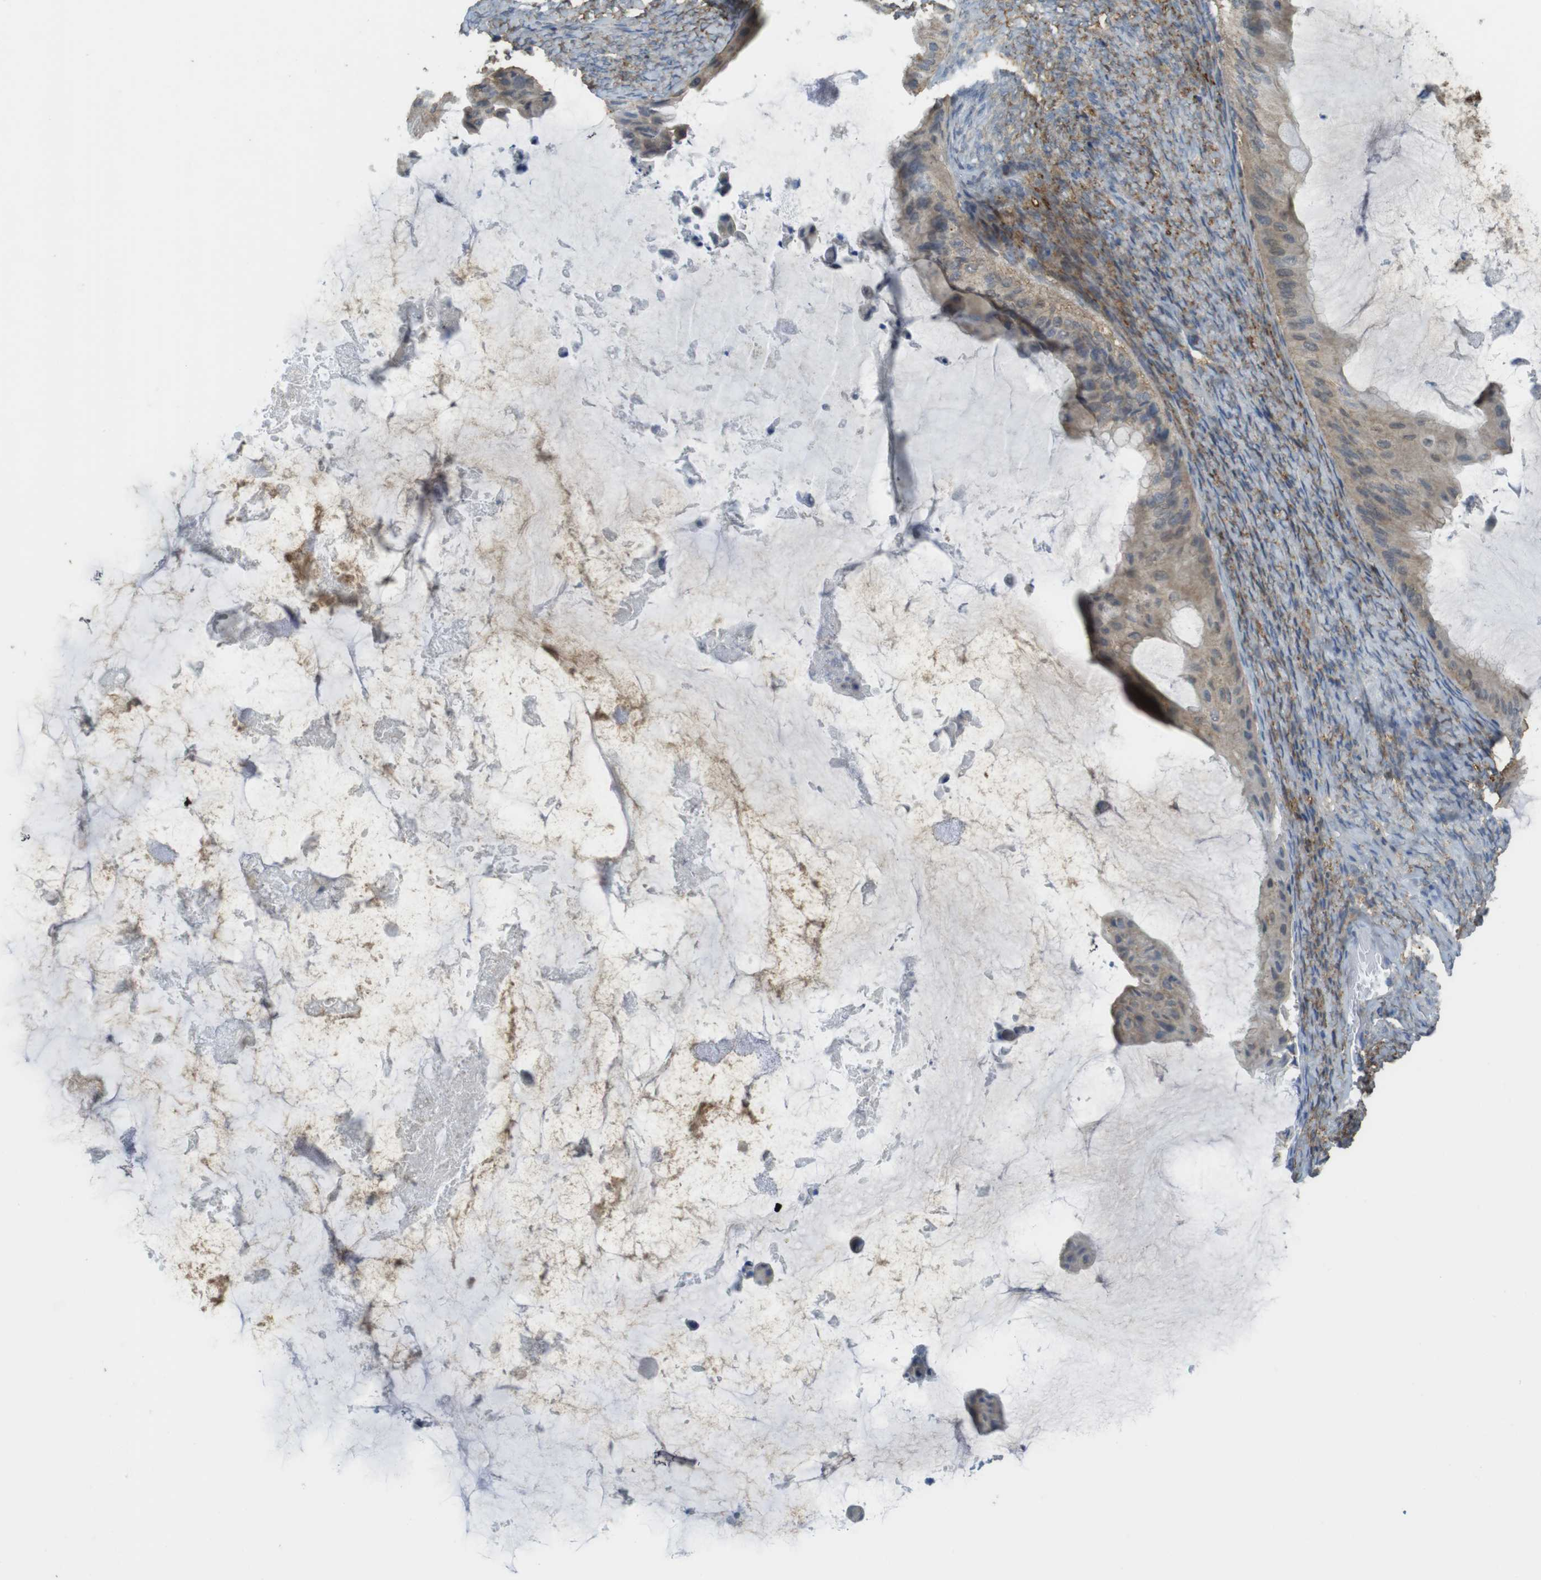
{"staining": {"intensity": "weak", "quantity": ">75%", "location": "cytoplasmic/membranous"}, "tissue": "ovarian cancer", "cell_type": "Tumor cells", "image_type": "cancer", "snomed": [{"axis": "morphology", "description": "Cystadenocarcinoma, mucinous, NOS"}, {"axis": "topography", "description": "Ovary"}], "caption": "Tumor cells display low levels of weak cytoplasmic/membranous expression in approximately >75% of cells in ovarian mucinous cystadenocarcinoma.", "gene": "BRI3BP", "patient": {"sex": "female", "age": 61}}